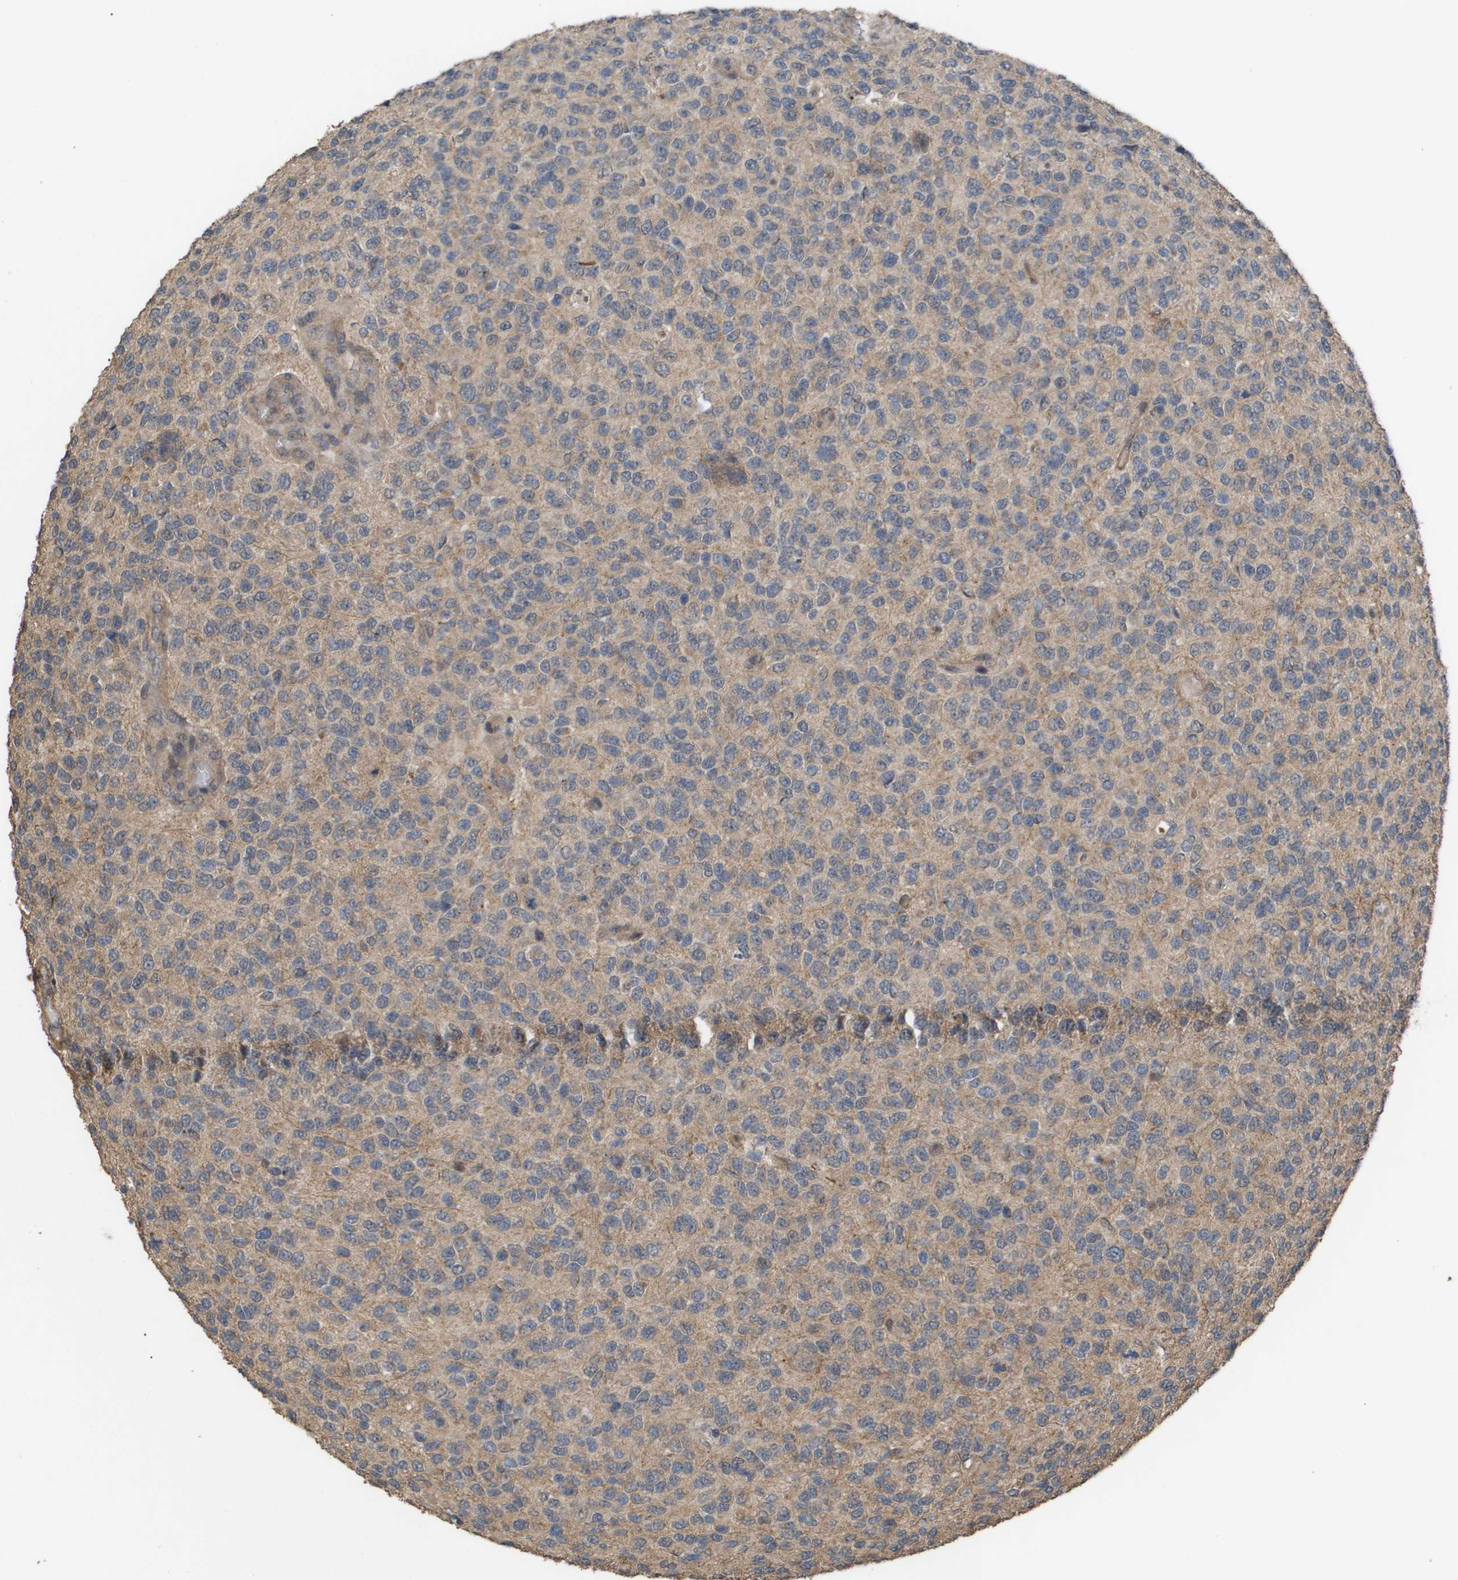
{"staining": {"intensity": "weak", "quantity": ">75%", "location": "cytoplasmic/membranous"}, "tissue": "glioma", "cell_type": "Tumor cells", "image_type": "cancer", "snomed": [{"axis": "morphology", "description": "Glioma, malignant, High grade"}, {"axis": "topography", "description": "pancreas cauda"}], "caption": "This is a histology image of immunohistochemistry (IHC) staining of high-grade glioma (malignant), which shows weak staining in the cytoplasmic/membranous of tumor cells.", "gene": "CUL5", "patient": {"sex": "male", "age": 60}}